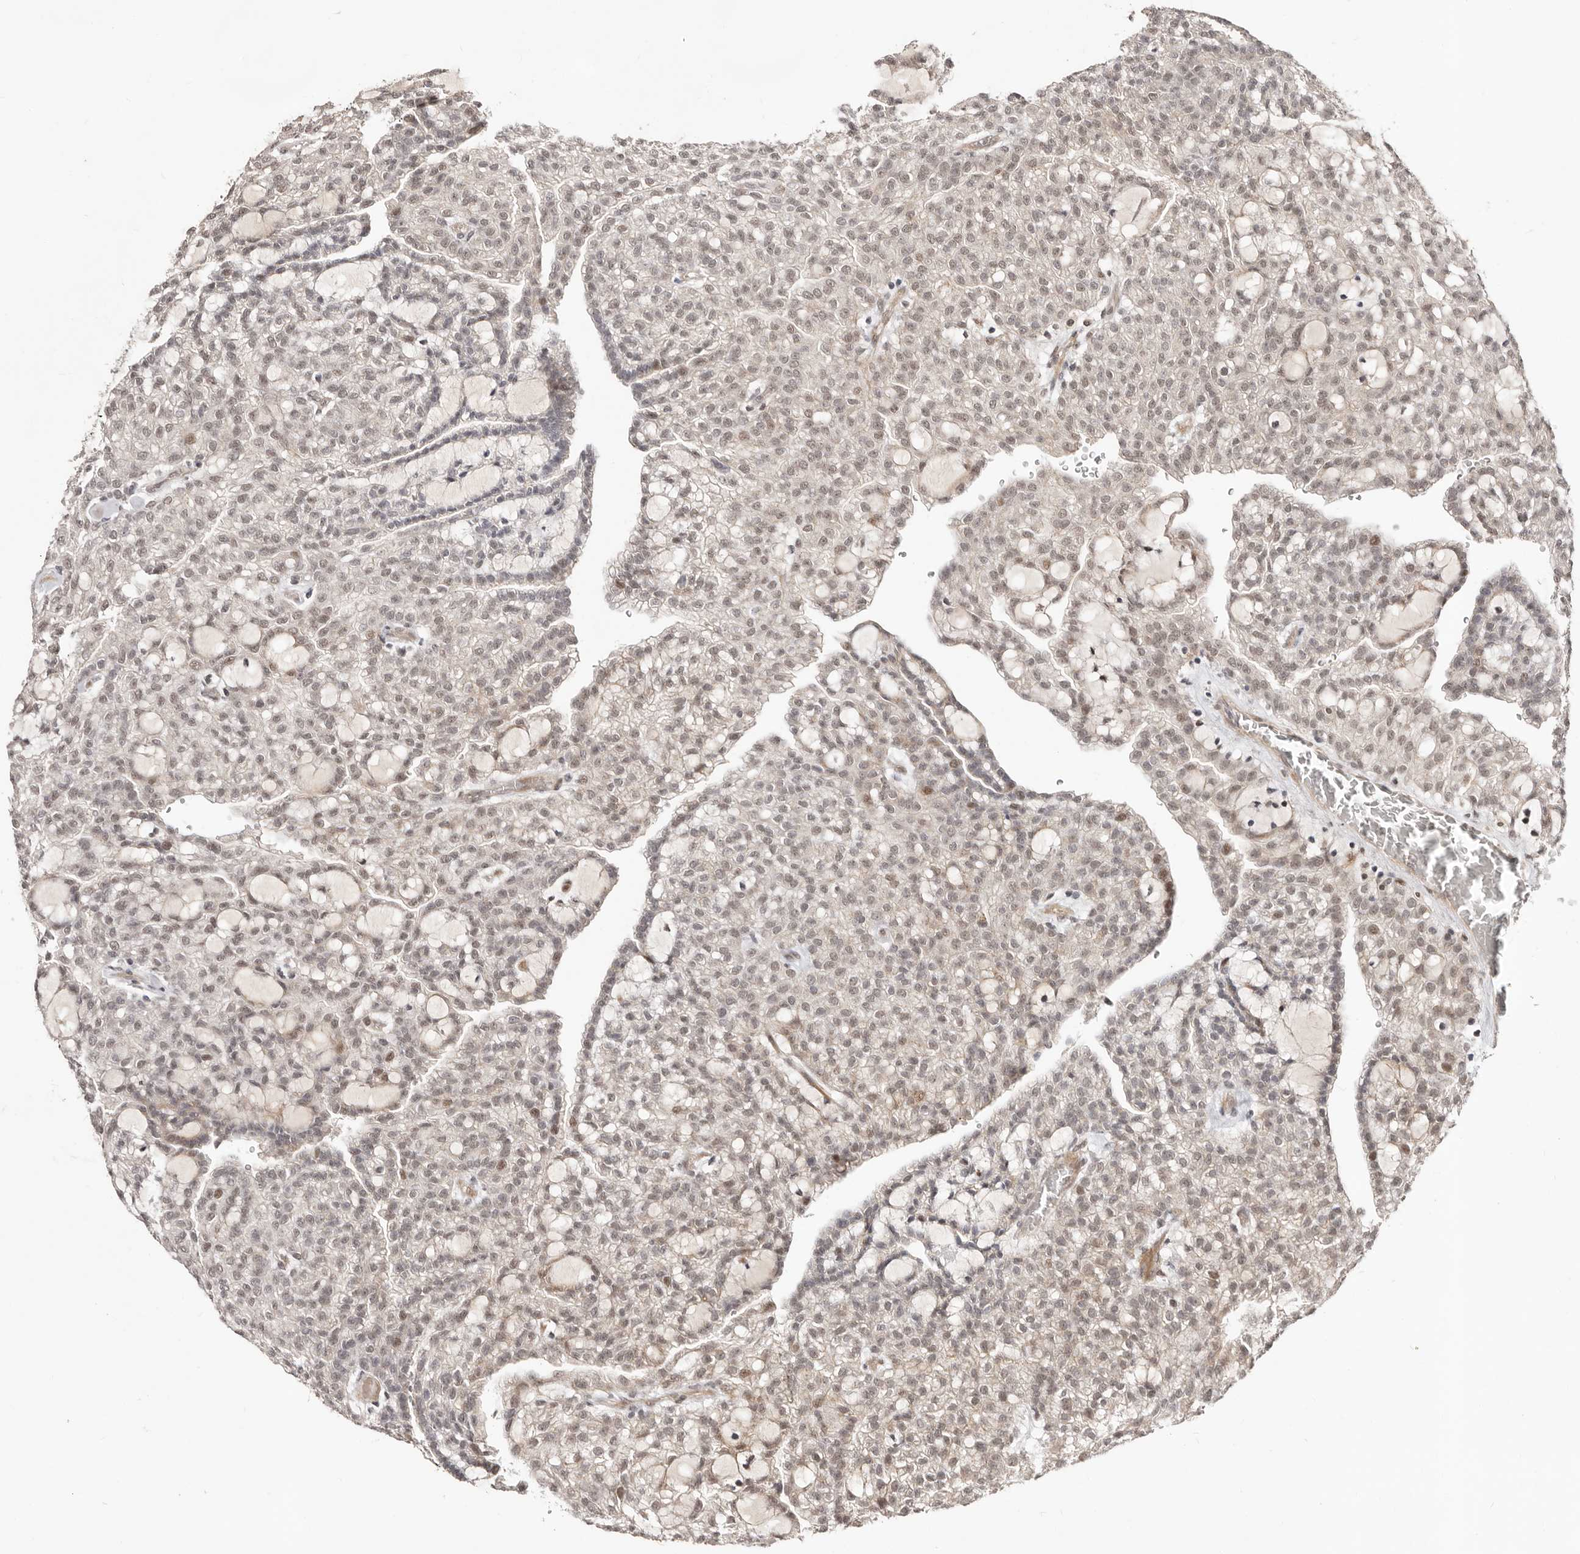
{"staining": {"intensity": "weak", "quantity": ">75%", "location": "nuclear"}, "tissue": "renal cancer", "cell_type": "Tumor cells", "image_type": "cancer", "snomed": [{"axis": "morphology", "description": "Adenocarcinoma, NOS"}, {"axis": "topography", "description": "Kidney"}], "caption": "A photomicrograph of adenocarcinoma (renal) stained for a protein exhibits weak nuclear brown staining in tumor cells. The staining was performed using DAB to visualize the protein expression in brown, while the nuclei were stained in blue with hematoxylin (Magnification: 20x).", "gene": "SRCAP", "patient": {"sex": "male", "age": 63}}